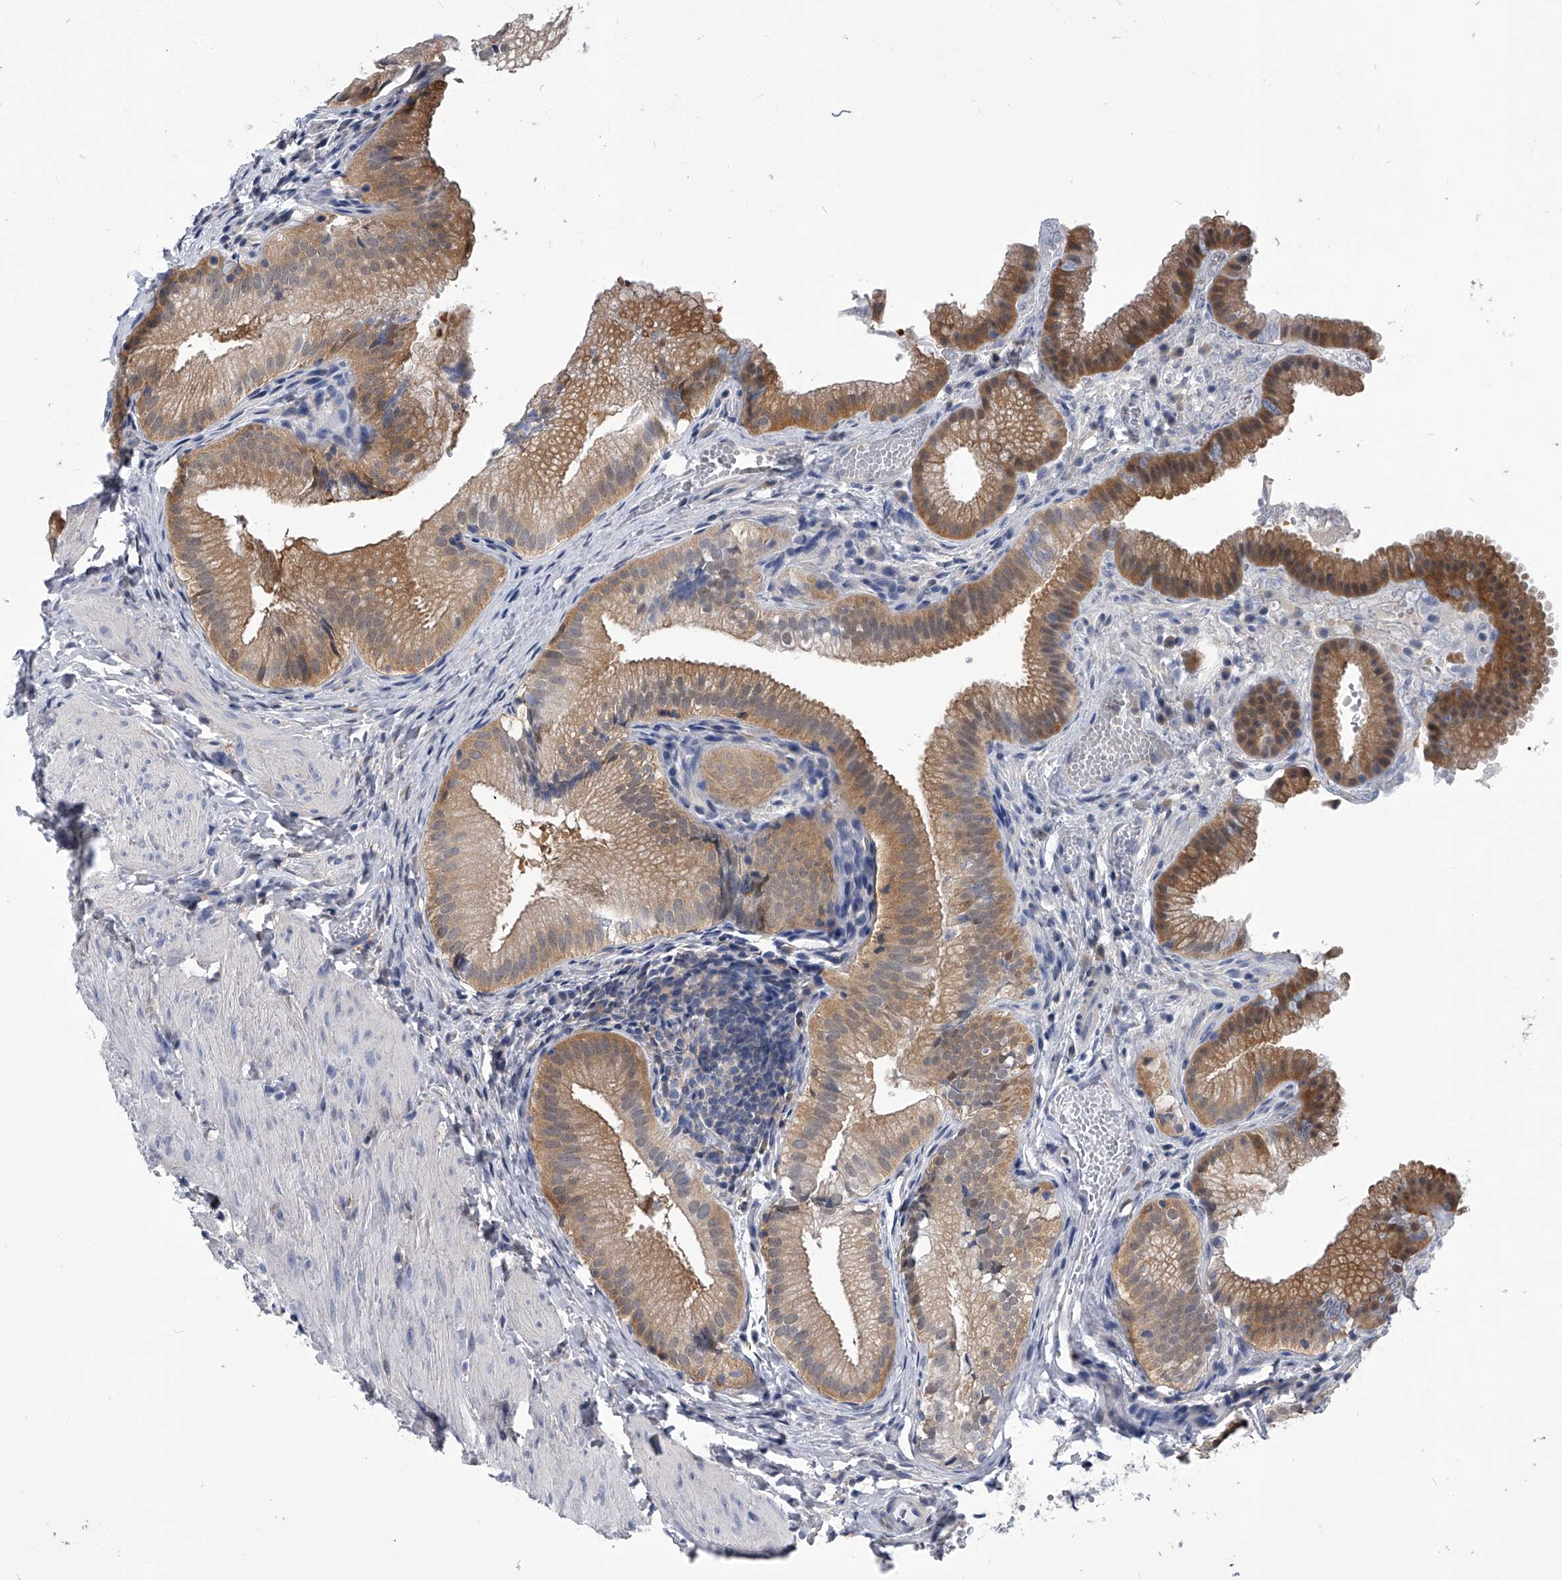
{"staining": {"intensity": "moderate", "quantity": ">75%", "location": "cytoplasmic/membranous"}, "tissue": "gallbladder", "cell_type": "Glandular cells", "image_type": "normal", "snomed": [{"axis": "morphology", "description": "Normal tissue, NOS"}, {"axis": "topography", "description": "Gallbladder"}], "caption": "DAB (3,3'-diaminobenzidine) immunohistochemical staining of normal gallbladder displays moderate cytoplasmic/membranous protein positivity in approximately >75% of glandular cells. Nuclei are stained in blue.", "gene": "PDXK", "patient": {"sex": "female", "age": 30}}